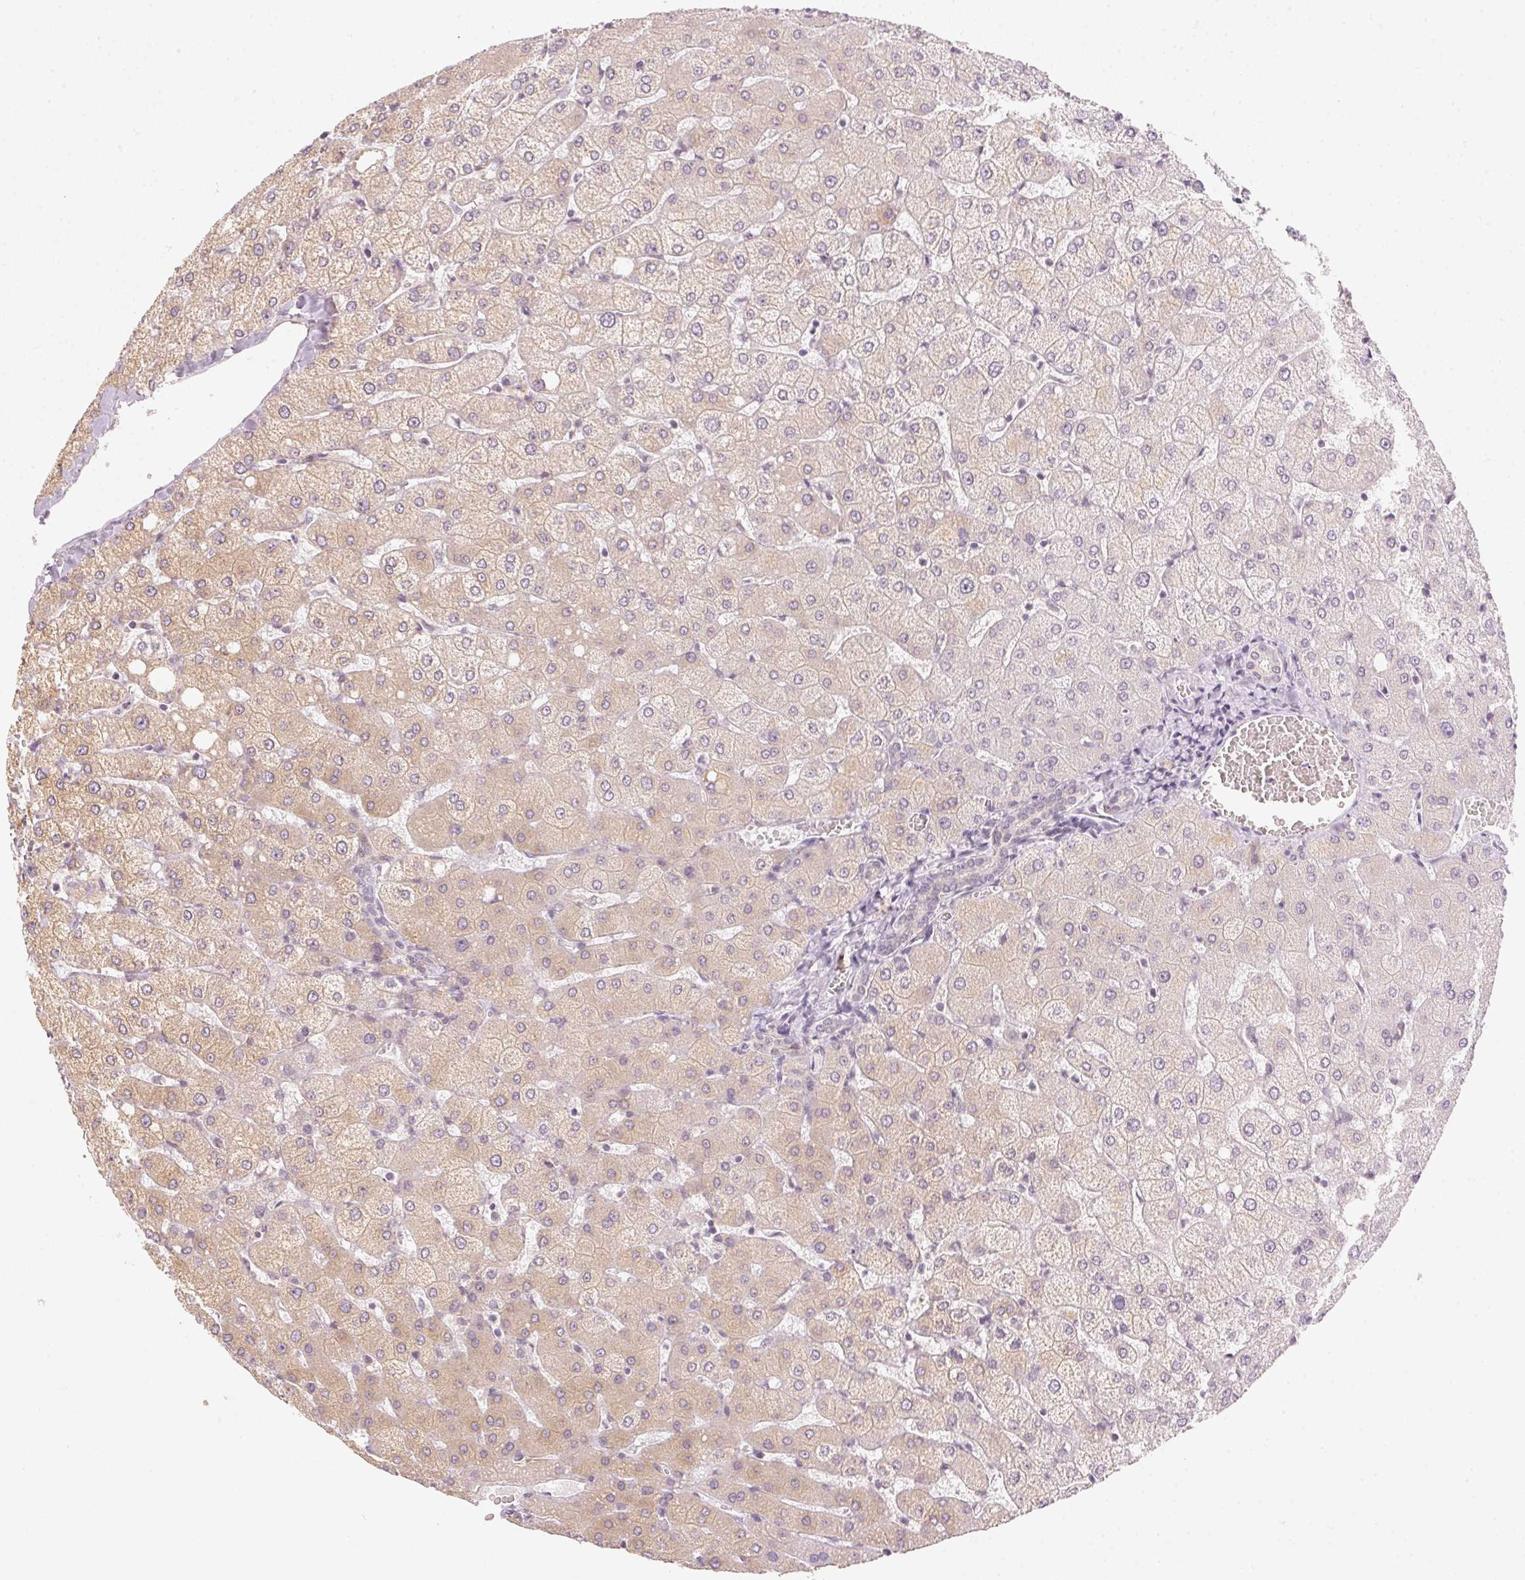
{"staining": {"intensity": "negative", "quantity": "none", "location": "none"}, "tissue": "liver", "cell_type": "Cholangiocytes", "image_type": "normal", "snomed": [{"axis": "morphology", "description": "Normal tissue, NOS"}, {"axis": "topography", "description": "Liver"}], "caption": "Cholangiocytes are negative for brown protein staining in benign liver. The staining is performed using DAB (3,3'-diaminobenzidine) brown chromogen with nuclei counter-stained in using hematoxylin.", "gene": "KPRP", "patient": {"sex": "female", "age": 54}}